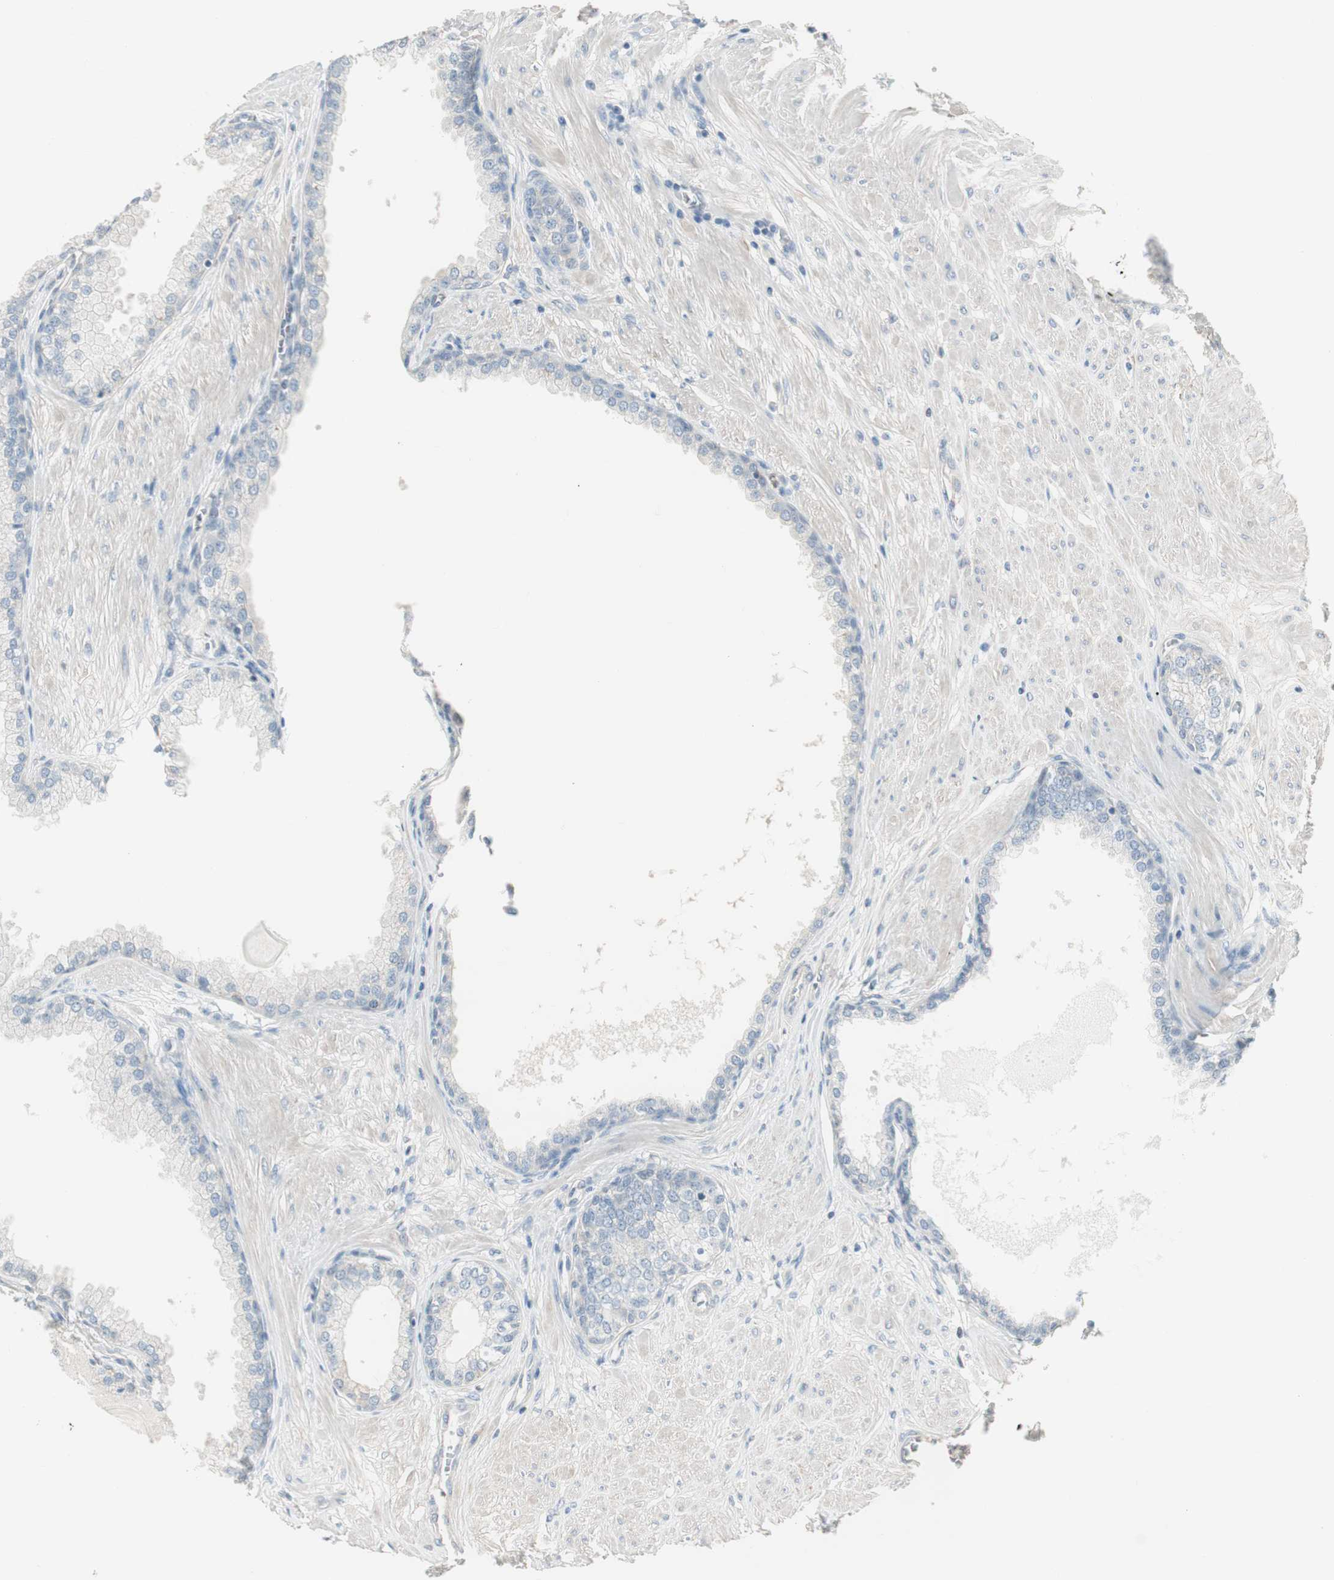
{"staining": {"intensity": "negative", "quantity": "none", "location": "none"}, "tissue": "prostate", "cell_type": "Glandular cells", "image_type": "normal", "snomed": [{"axis": "morphology", "description": "Normal tissue, NOS"}, {"axis": "topography", "description": "Prostate"}], "caption": "This photomicrograph is of normal prostate stained with immunohistochemistry to label a protein in brown with the nuclei are counter-stained blue. There is no expression in glandular cells.", "gene": "EVA1A", "patient": {"sex": "male", "age": 51}}